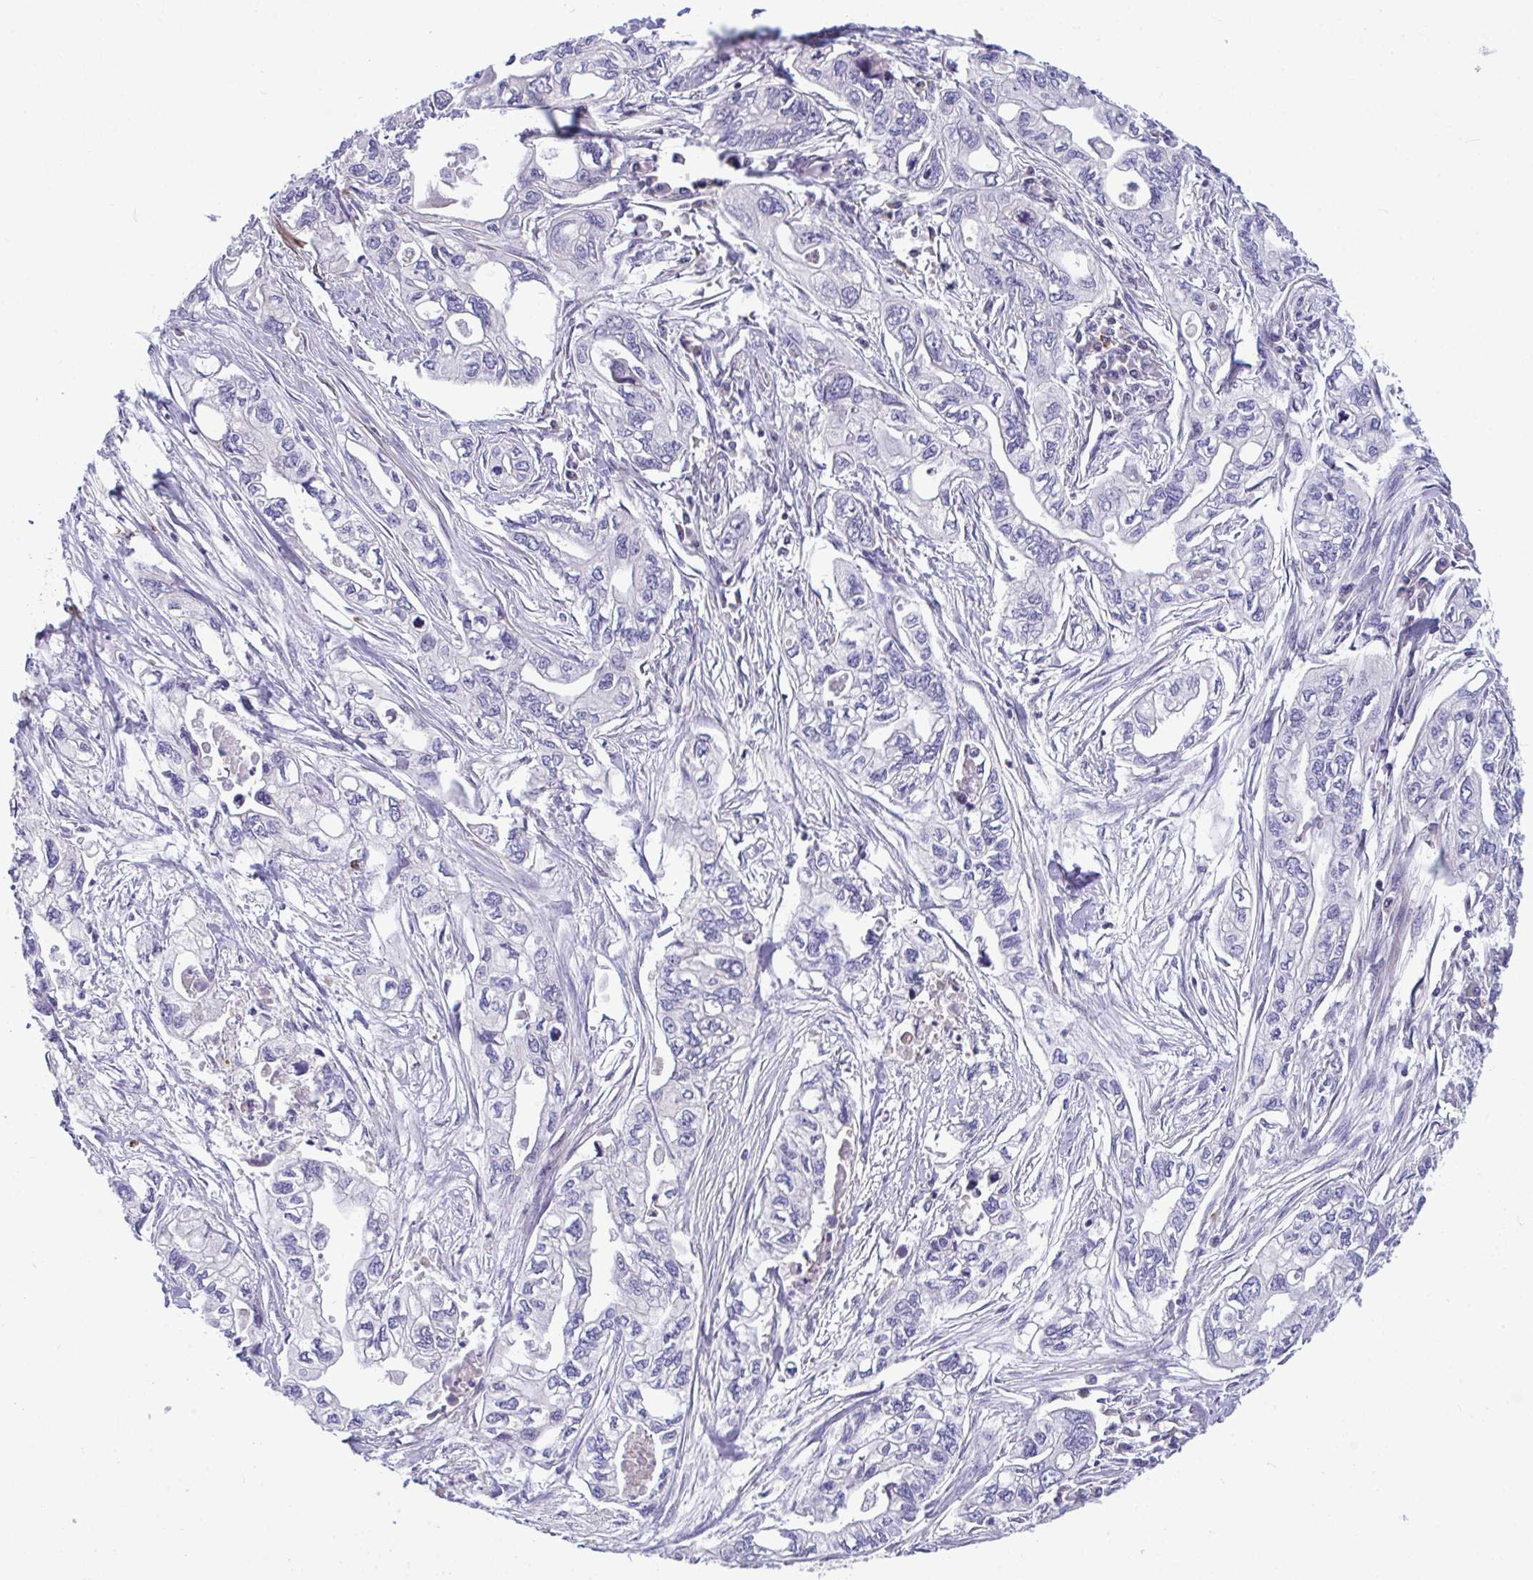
{"staining": {"intensity": "negative", "quantity": "none", "location": "none"}, "tissue": "pancreatic cancer", "cell_type": "Tumor cells", "image_type": "cancer", "snomed": [{"axis": "morphology", "description": "Adenocarcinoma, NOS"}, {"axis": "topography", "description": "Pancreas"}], "caption": "IHC micrograph of neoplastic tissue: human adenocarcinoma (pancreatic) stained with DAB reveals no significant protein expression in tumor cells.", "gene": "PIGZ", "patient": {"sex": "male", "age": 68}}